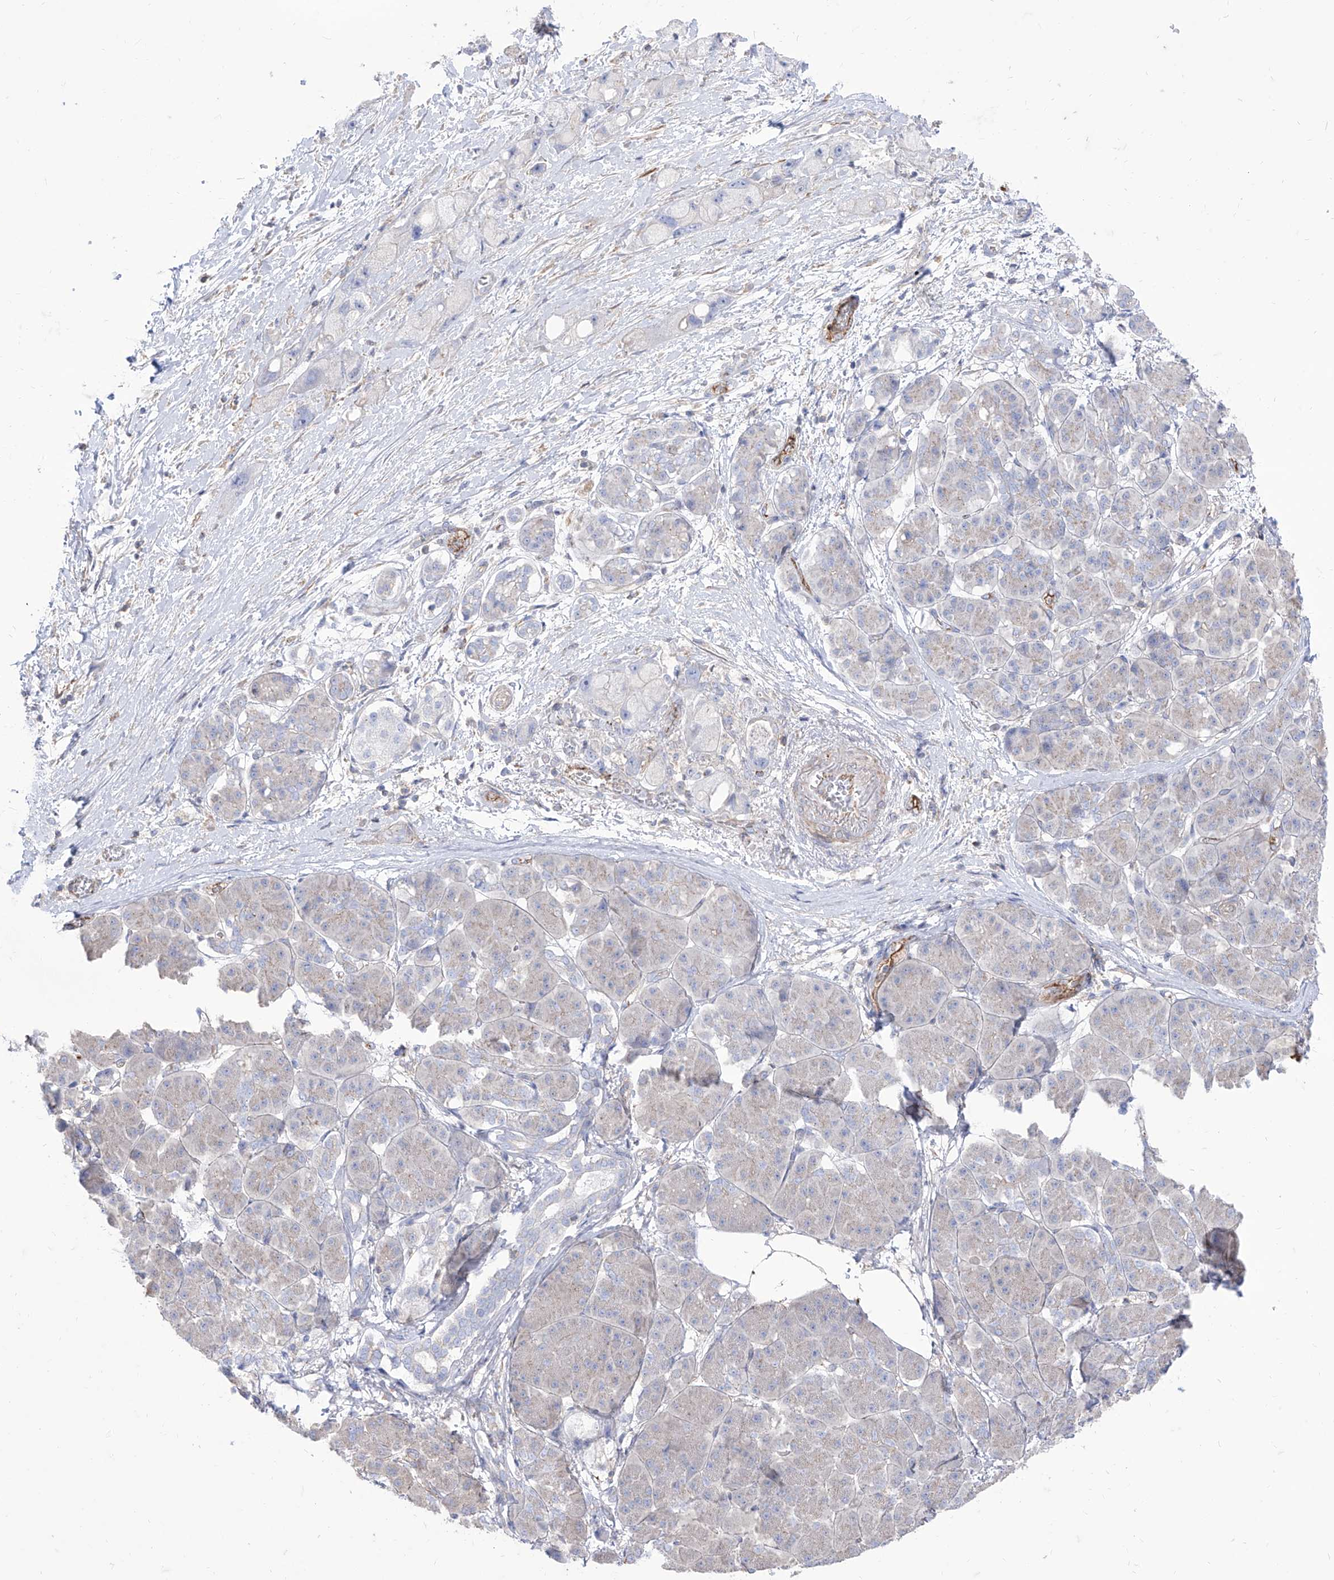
{"staining": {"intensity": "negative", "quantity": "none", "location": "none"}, "tissue": "pancreatic cancer", "cell_type": "Tumor cells", "image_type": "cancer", "snomed": [{"axis": "morphology", "description": "Normal tissue, NOS"}, {"axis": "morphology", "description": "Adenocarcinoma, NOS"}, {"axis": "topography", "description": "Pancreas"}], "caption": "DAB (3,3'-diaminobenzidine) immunohistochemical staining of human pancreatic cancer (adenocarcinoma) exhibits no significant expression in tumor cells.", "gene": "C1orf74", "patient": {"sex": "female", "age": 68}}